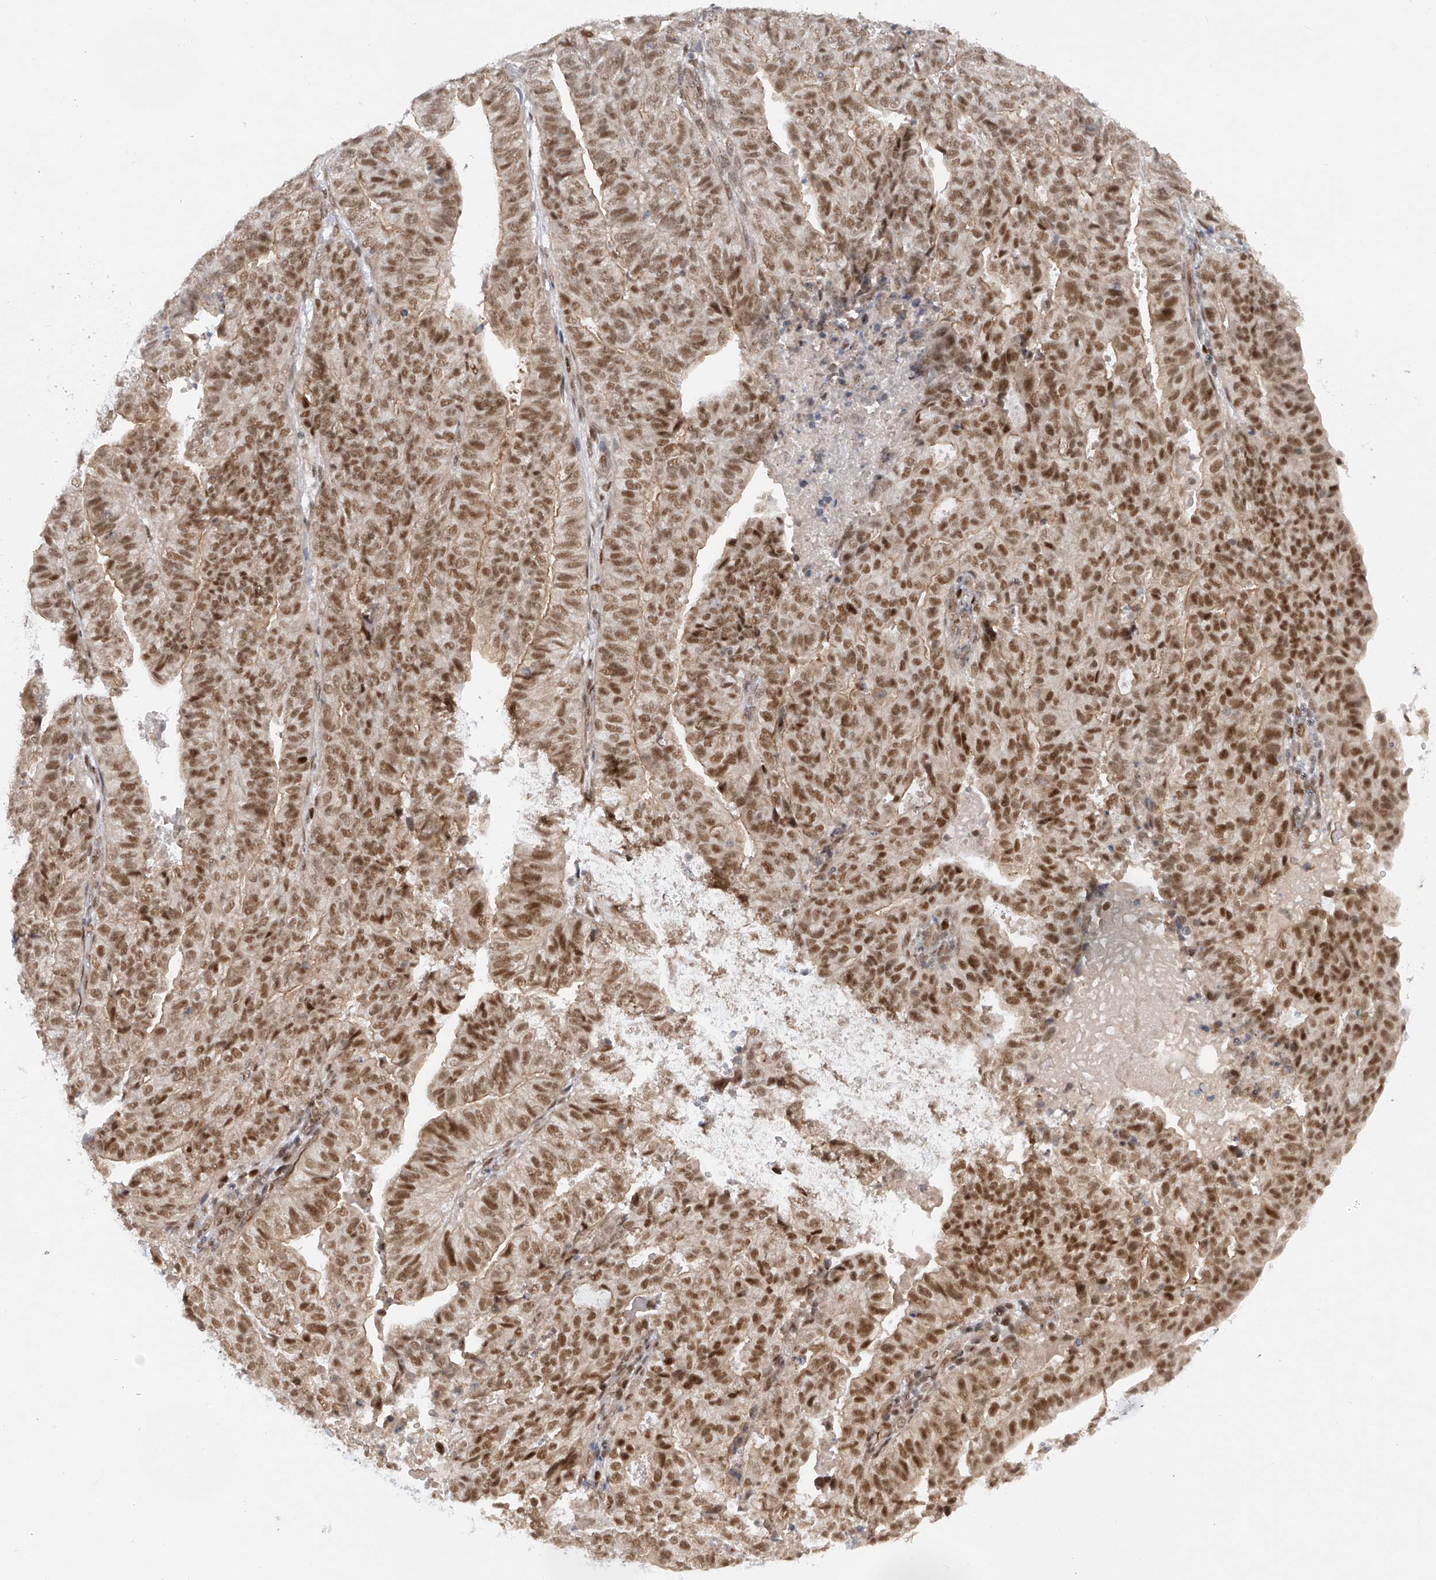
{"staining": {"intensity": "moderate", "quantity": ">75%", "location": "nuclear"}, "tissue": "endometrial cancer", "cell_type": "Tumor cells", "image_type": "cancer", "snomed": [{"axis": "morphology", "description": "Adenocarcinoma, NOS"}, {"axis": "topography", "description": "Uterus"}], "caption": "Moderate nuclear positivity for a protein is seen in approximately >75% of tumor cells of endometrial cancer (adenocarcinoma) using immunohistochemistry.", "gene": "POGK", "patient": {"sex": "female", "age": 77}}